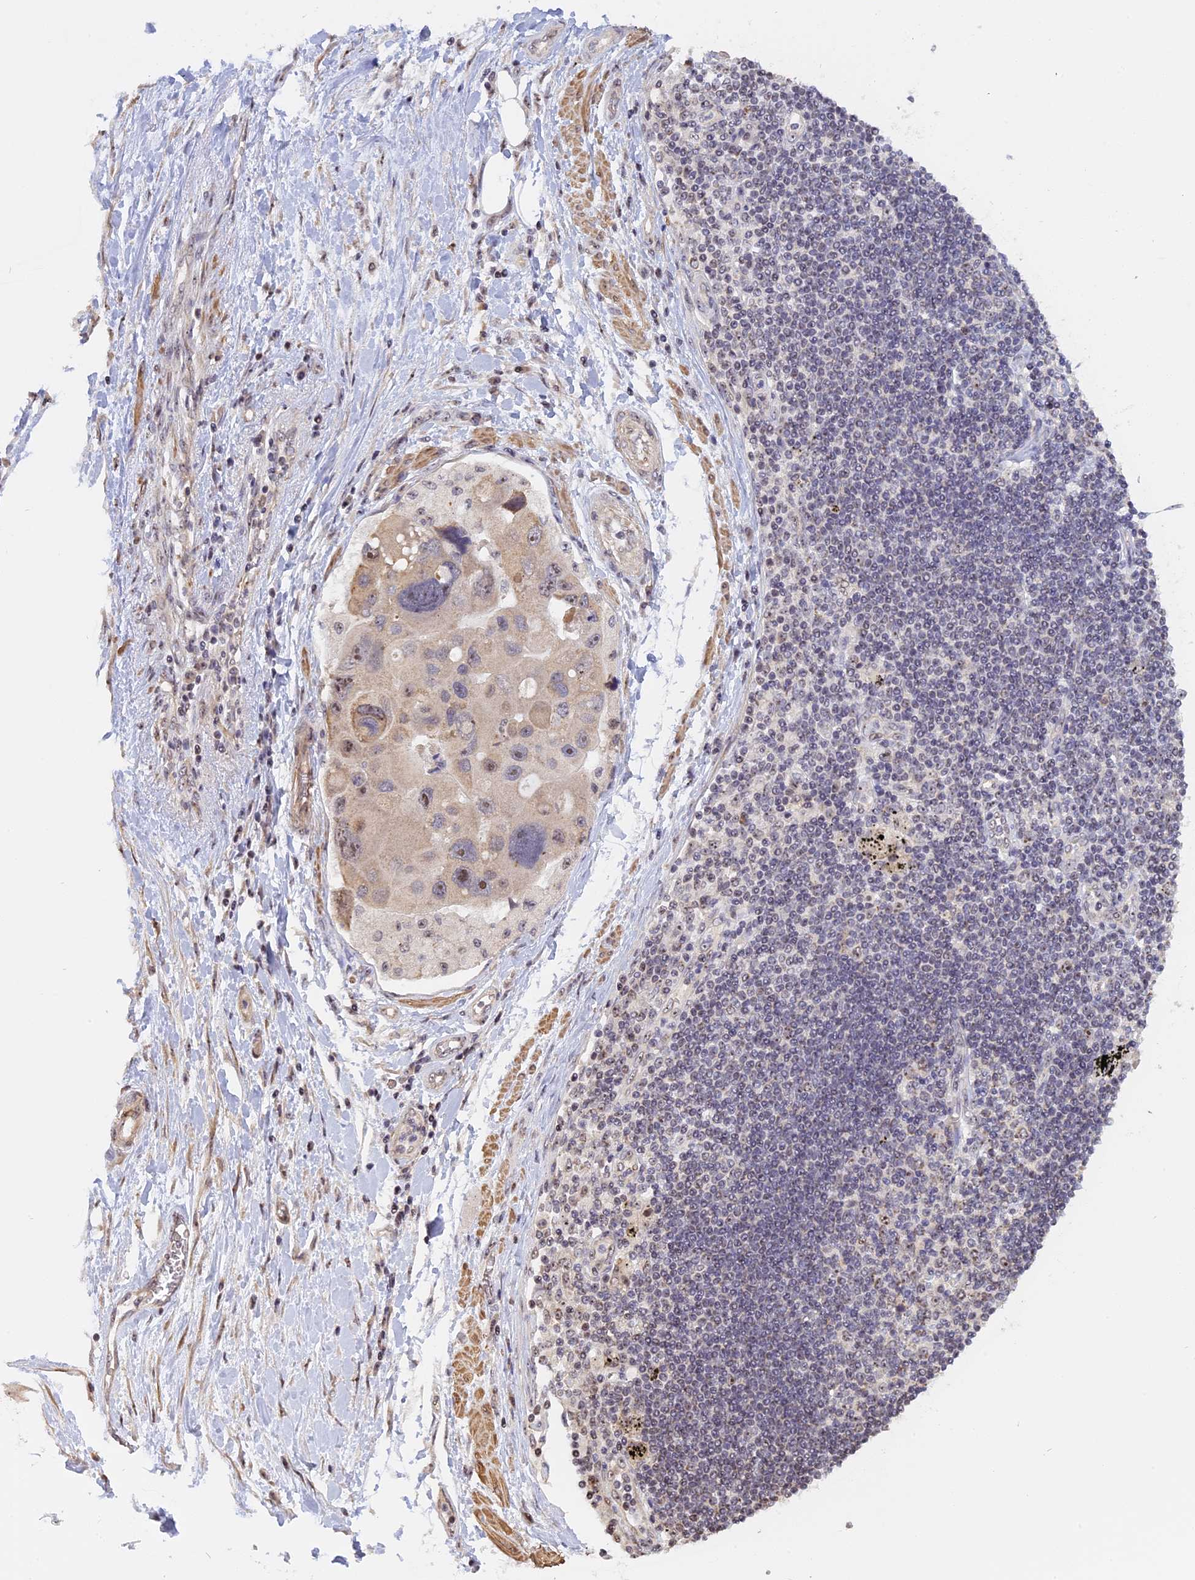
{"staining": {"intensity": "moderate", "quantity": "<25%", "location": "nuclear"}, "tissue": "lung cancer", "cell_type": "Tumor cells", "image_type": "cancer", "snomed": [{"axis": "morphology", "description": "Adenocarcinoma, NOS"}, {"axis": "topography", "description": "Lung"}], "caption": "There is low levels of moderate nuclear staining in tumor cells of lung cancer, as demonstrated by immunohistochemical staining (brown color).", "gene": "MGA", "patient": {"sex": "female", "age": 54}}